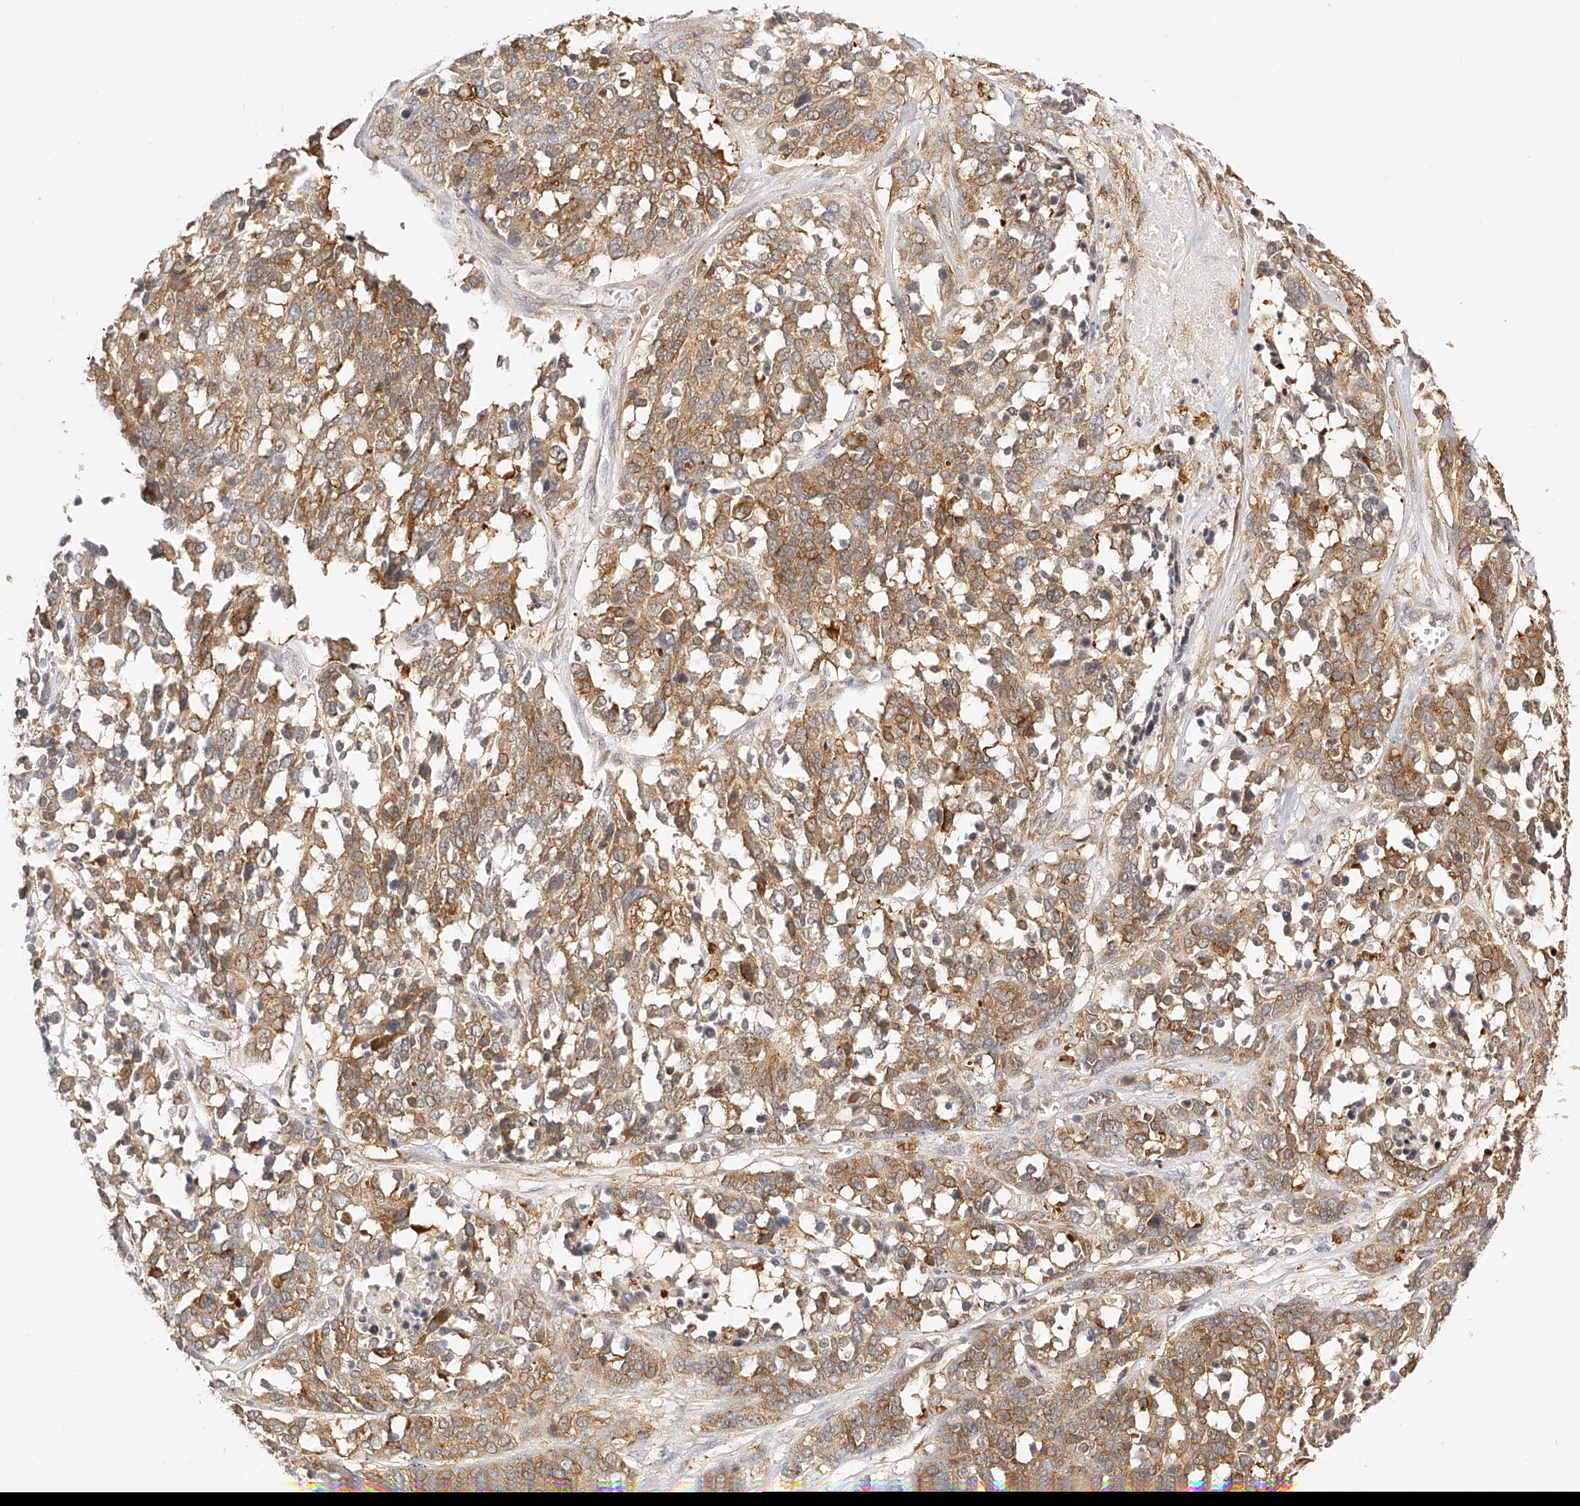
{"staining": {"intensity": "moderate", "quantity": ">75%", "location": "cytoplasmic/membranous"}, "tissue": "ovarian cancer", "cell_type": "Tumor cells", "image_type": "cancer", "snomed": [{"axis": "morphology", "description": "Cystadenocarcinoma, serous, NOS"}, {"axis": "topography", "description": "Ovary"}], "caption": "Immunohistochemical staining of serous cystadenocarcinoma (ovarian) demonstrates medium levels of moderate cytoplasmic/membranous protein expression in about >75% of tumor cells. (brown staining indicates protein expression, while blue staining denotes nuclei).", "gene": "SYNC", "patient": {"sex": "female", "age": 44}}